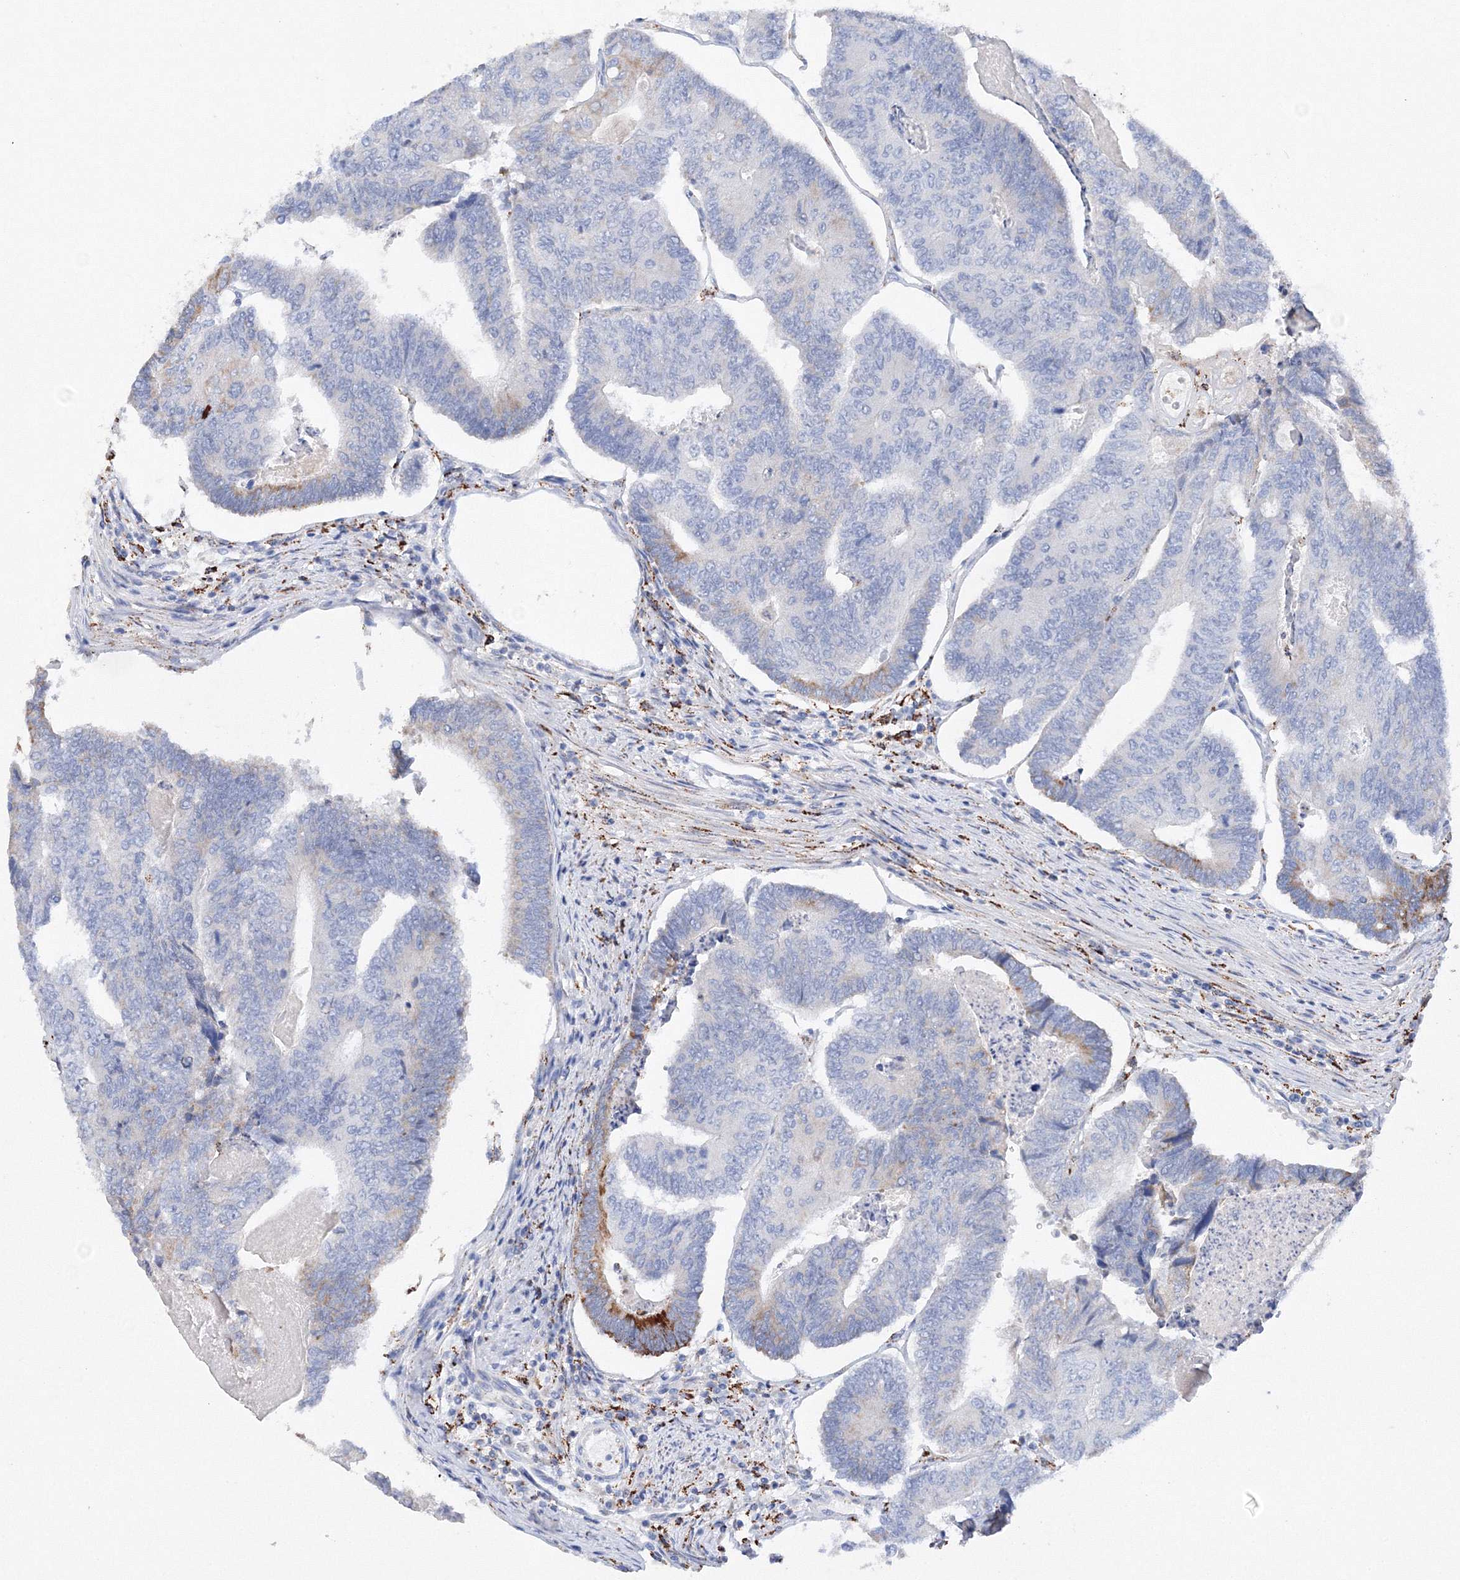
{"staining": {"intensity": "moderate", "quantity": "<25%", "location": "cytoplasmic/membranous"}, "tissue": "colorectal cancer", "cell_type": "Tumor cells", "image_type": "cancer", "snomed": [{"axis": "morphology", "description": "Adenocarcinoma, NOS"}, {"axis": "topography", "description": "Colon"}], "caption": "Immunohistochemistry (IHC) micrograph of neoplastic tissue: colorectal cancer stained using immunohistochemistry exhibits low levels of moderate protein expression localized specifically in the cytoplasmic/membranous of tumor cells, appearing as a cytoplasmic/membranous brown color.", "gene": "MERTK", "patient": {"sex": "female", "age": 67}}